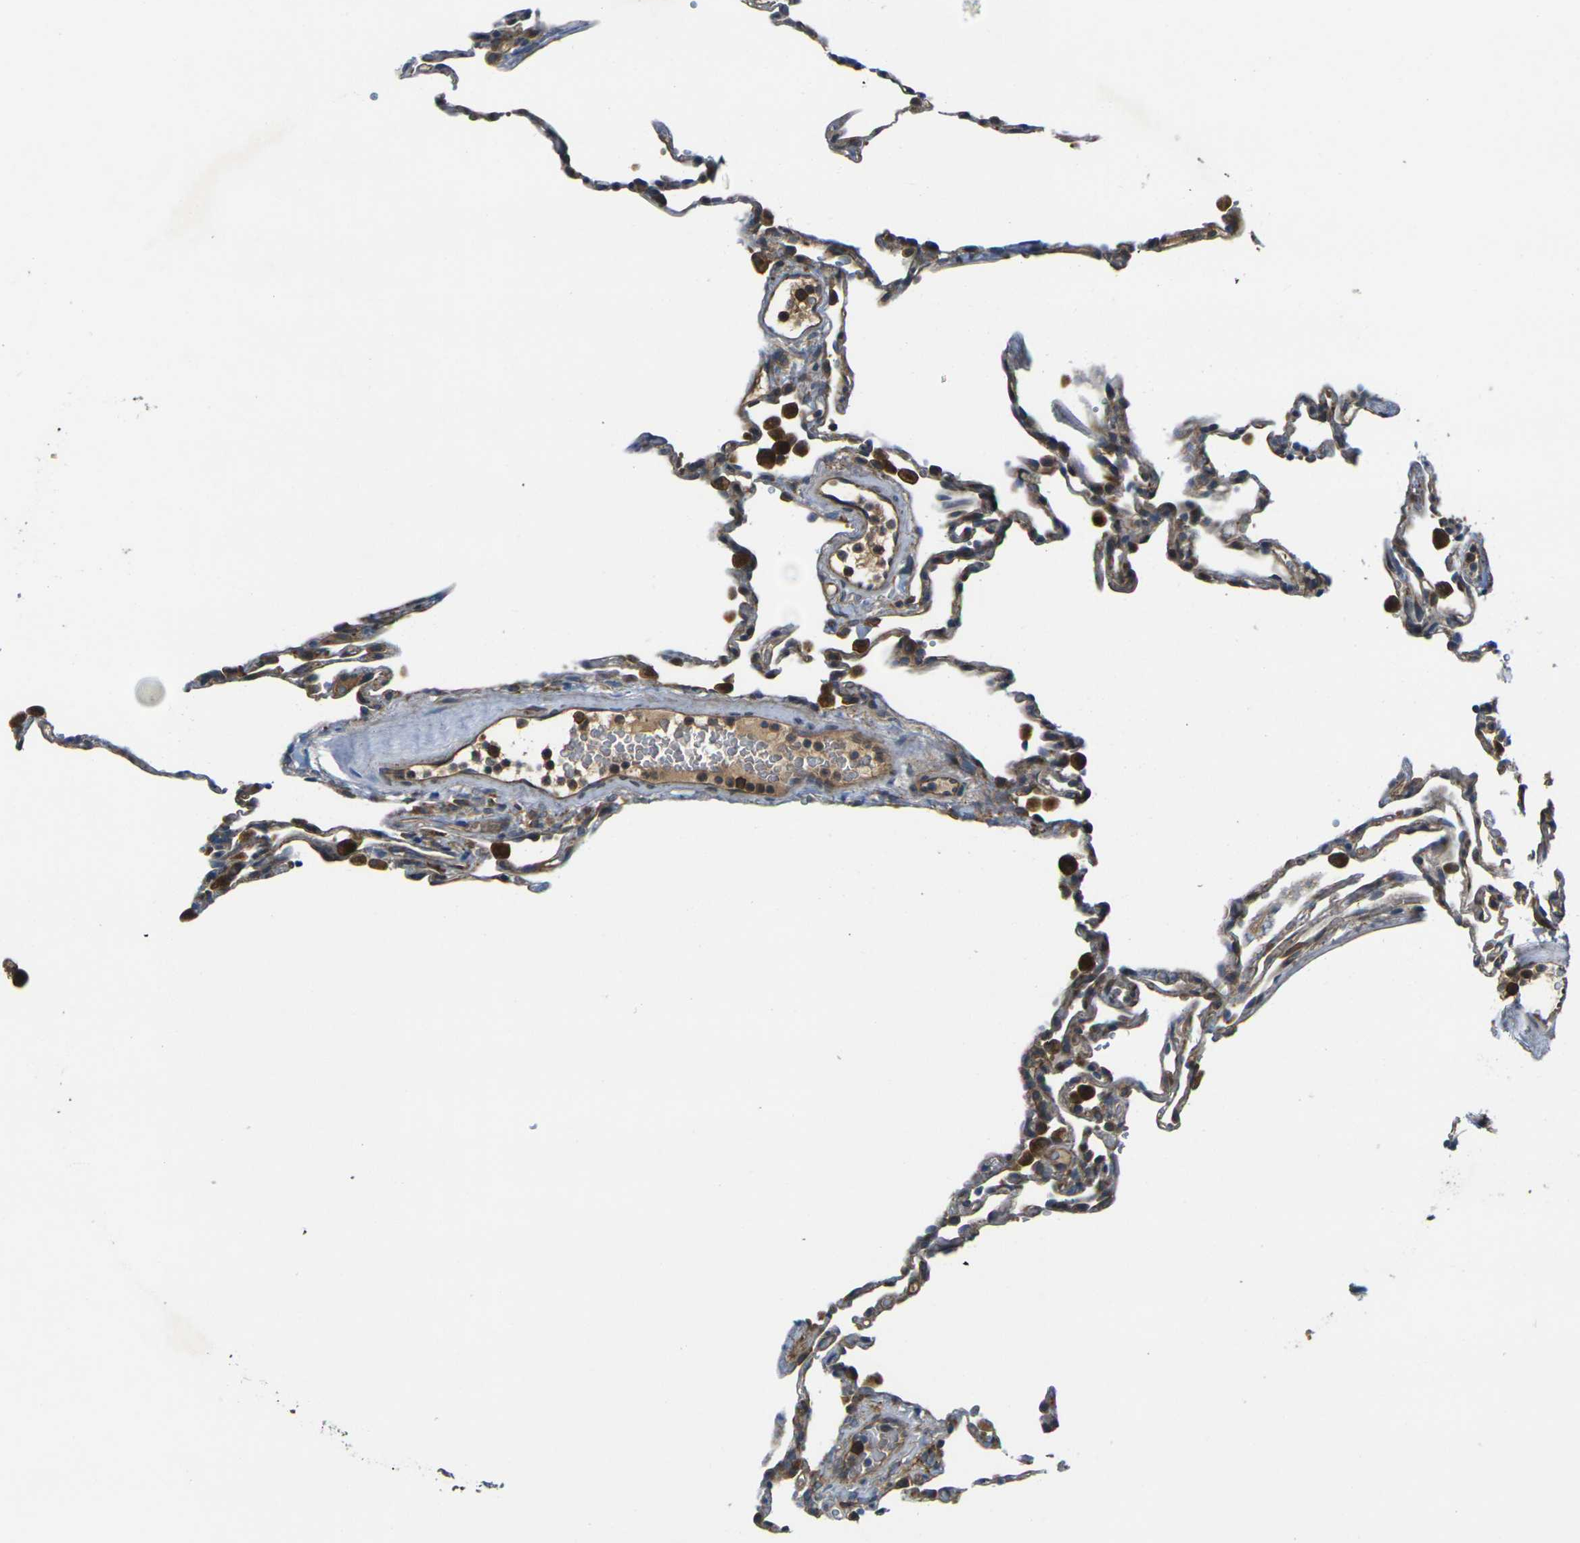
{"staining": {"intensity": "moderate", "quantity": "25%-75%", "location": "cytoplasmic/membranous"}, "tissue": "lung", "cell_type": "Alveolar cells", "image_type": "normal", "snomed": [{"axis": "morphology", "description": "Normal tissue, NOS"}, {"axis": "topography", "description": "Lung"}], "caption": "Immunohistochemistry (IHC) (DAB (3,3'-diaminobenzidine)) staining of unremarkable human lung displays moderate cytoplasmic/membranous protein positivity in about 25%-75% of alveolar cells. (Brightfield microscopy of DAB IHC at high magnification).", "gene": "FZD1", "patient": {"sex": "male", "age": 59}}